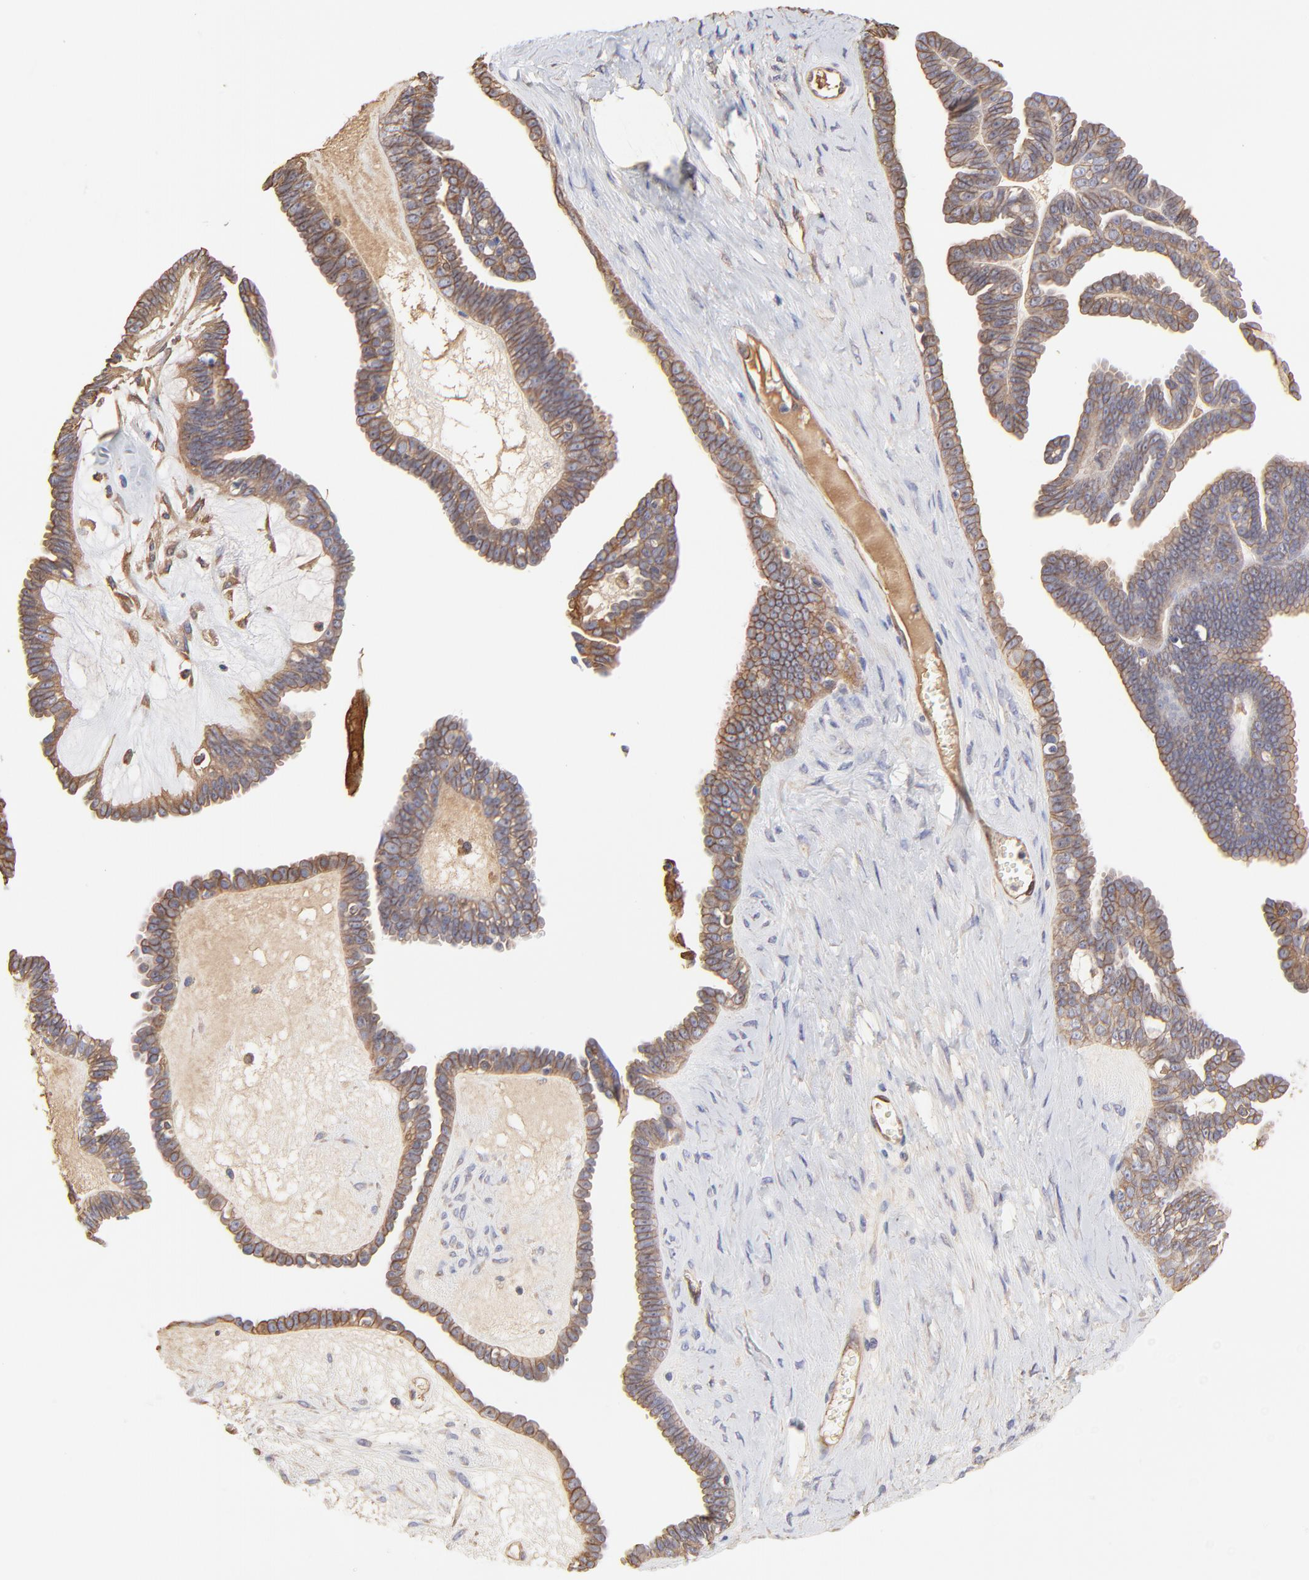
{"staining": {"intensity": "weak", "quantity": ">75%", "location": "cytoplasmic/membranous"}, "tissue": "ovarian cancer", "cell_type": "Tumor cells", "image_type": "cancer", "snomed": [{"axis": "morphology", "description": "Cystadenocarcinoma, serous, NOS"}, {"axis": "topography", "description": "Ovary"}], "caption": "Protein staining by immunohistochemistry (IHC) demonstrates weak cytoplasmic/membranous expression in approximately >75% of tumor cells in ovarian cancer.", "gene": "LRCH2", "patient": {"sex": "female", "age": 71}}